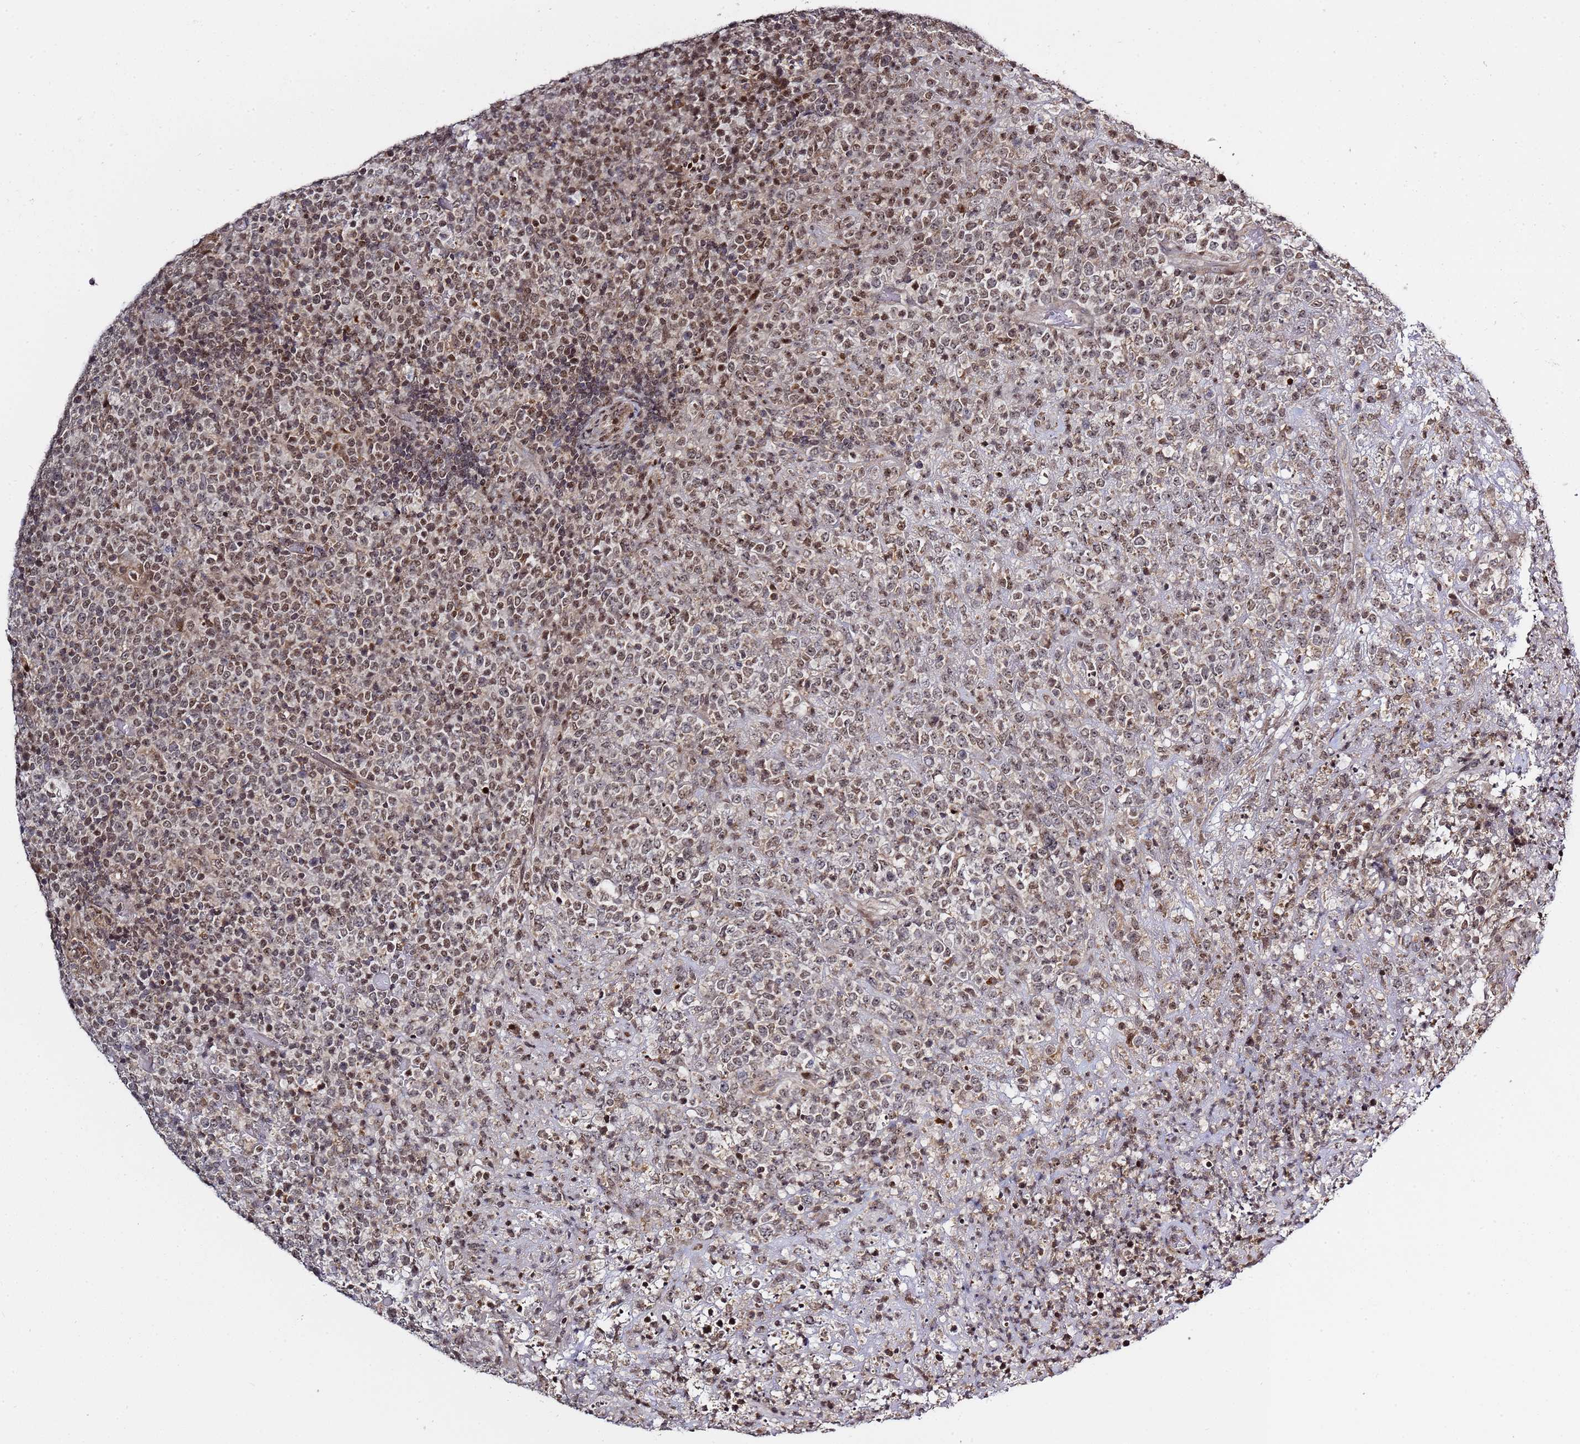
{"staining": {"intensity": "weak", "quantity": ">75%", "location": "nuclear"}, "tissue": "lymphoma", "cell_type": "Tumor cells", "image_type": "cancer", "snomed": [{"axis": "morphology", "description": "Malignant lymphoma, non-Hodgkin's type, High grade"}, {"axis": "topography", "description": "Colon"}], "caption": "Immunohistochemical staining of malignant lymphoma, non-Hodgkin's type (high-grade) shows low levels of weak nuclear expression in about >75% of tumor cells. (Brightfield microscopy of DAB IHC at high magnification).", "gene": "RCOR2", "patient": {"sex": "female", "age": 53}}